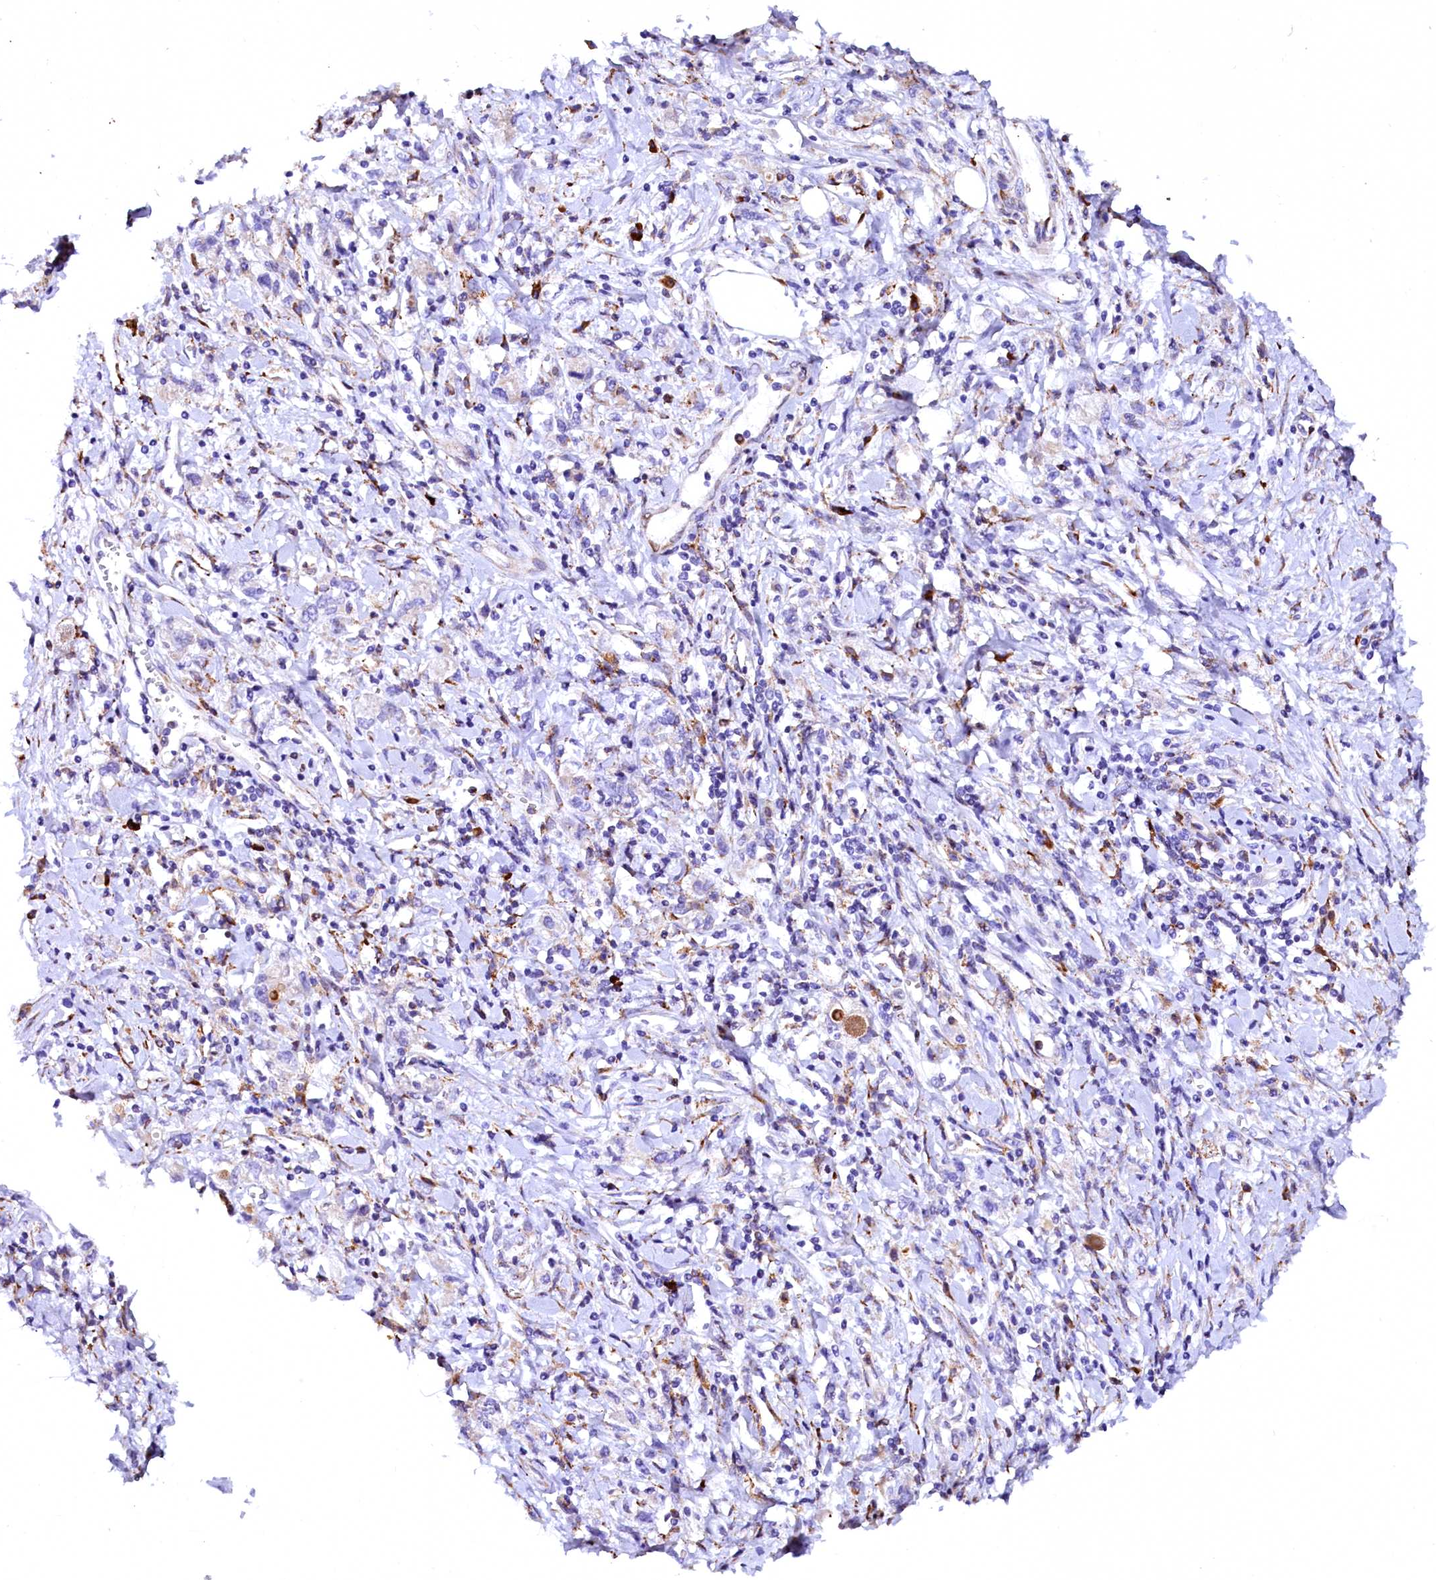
{"staining": {"intensity": "negative", "quantity": "none", "location": "none"}, "tissue": "stomach cancer", "cell_type": "Tumor cells", "image_type": "cancer", "snomed": [{"axis": "morphology", "description": "Adenocarcinoma, NOS"}, {"axis": "topography", "description": "Stomach"}], "caption": "Immunohistochemistry of human stomach adenocarcinoma displays no positivity in tumor cells.", "gene": "CMTR2", "patient": {"sex": "female", "age": 76}}